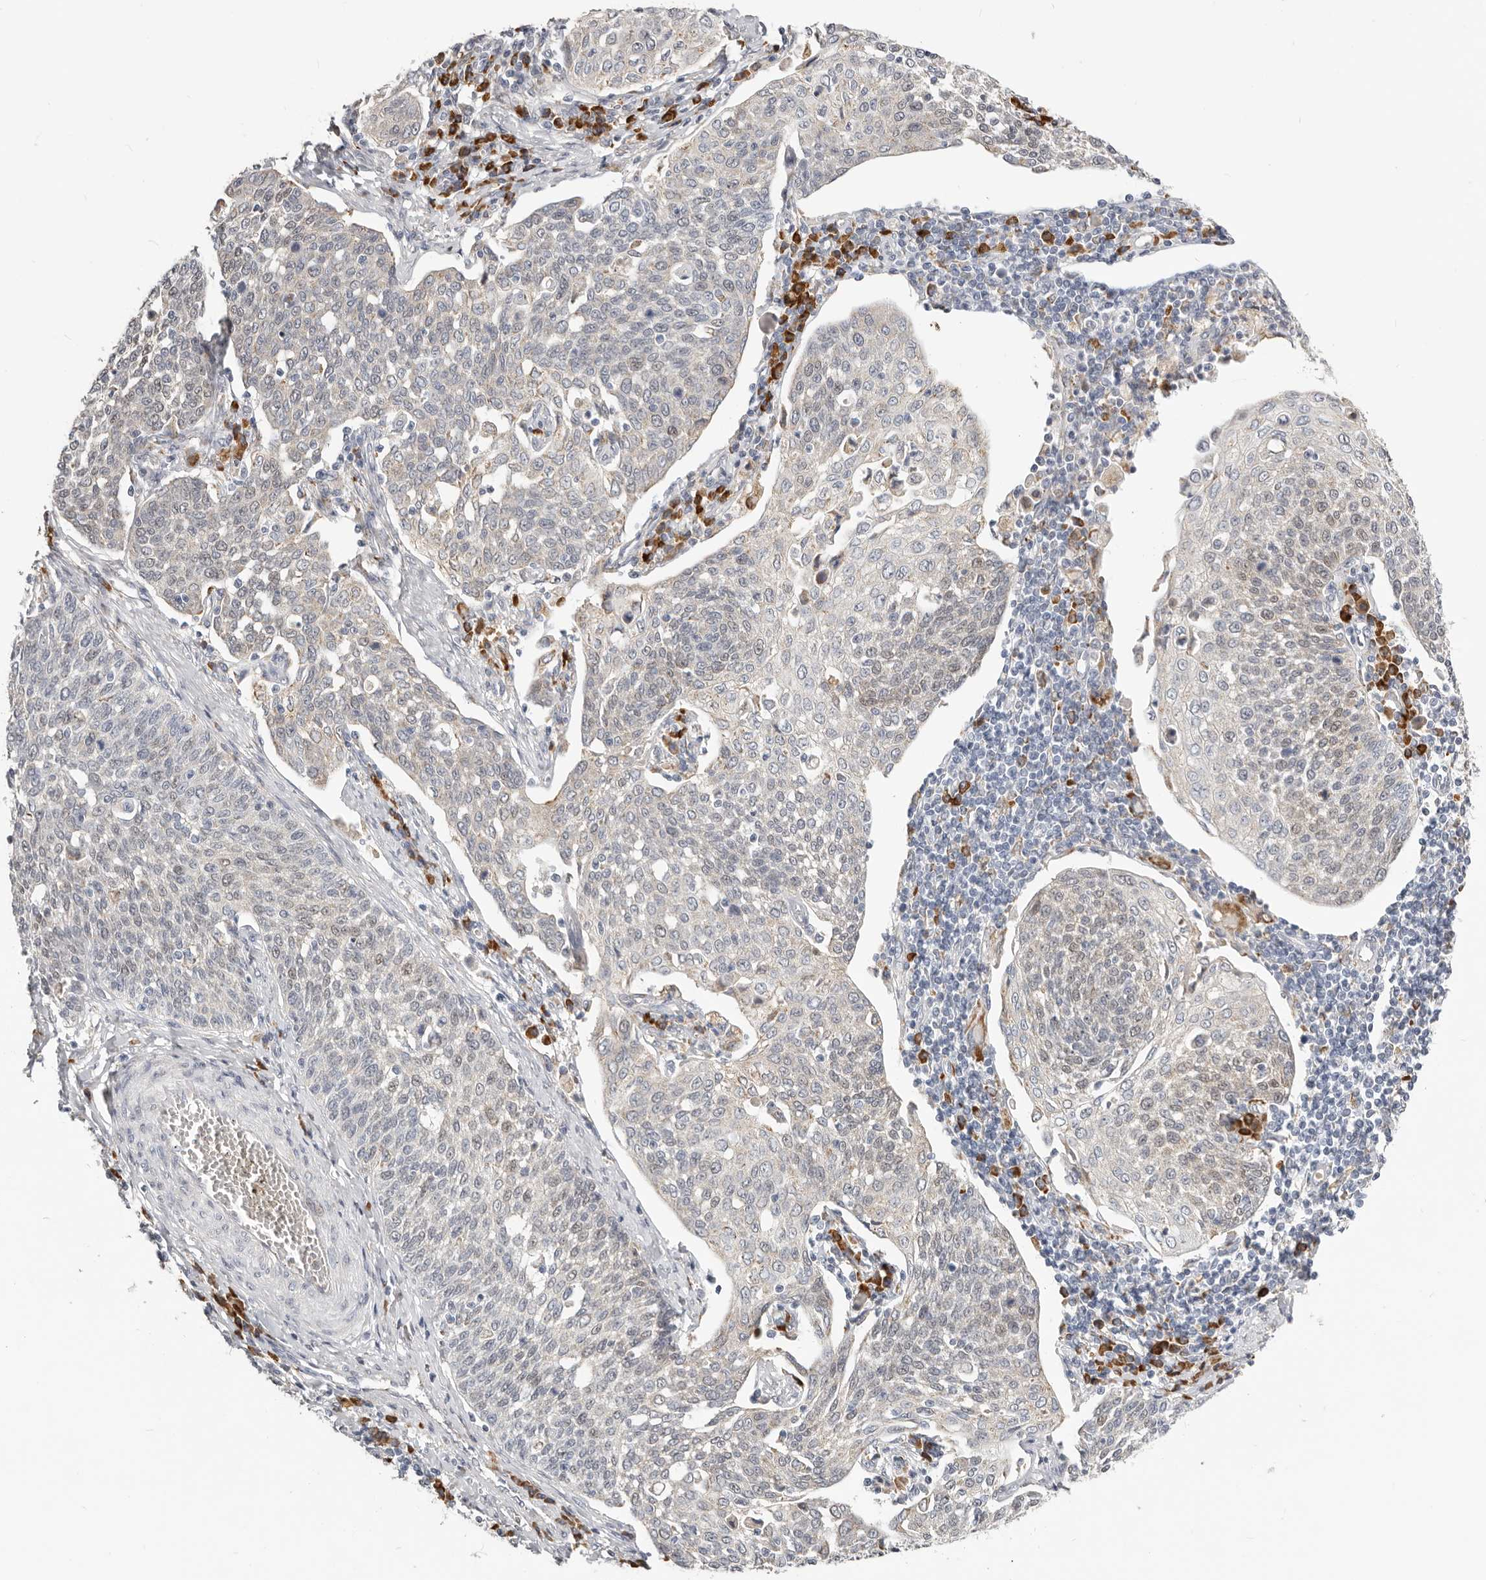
{"staining": {"intensity": "weak", "quantity": "<25%", "location": "nuclear"}, "tissue": "cervical cancer", "cell_type": "Tumor cells", "image_type": "cancer", "snomed": [{"axis": "morphology", "description": "Squamous cell carcinoma, NOS"}, {"axis": "topography", "description": "Cervix"}], "caption": "Tumor cells are negative for brown protein staining in cervical cancer (squamous cell carcinoma).", "gene": "IL32", "patient": {"sex": "female", "age": 34}}